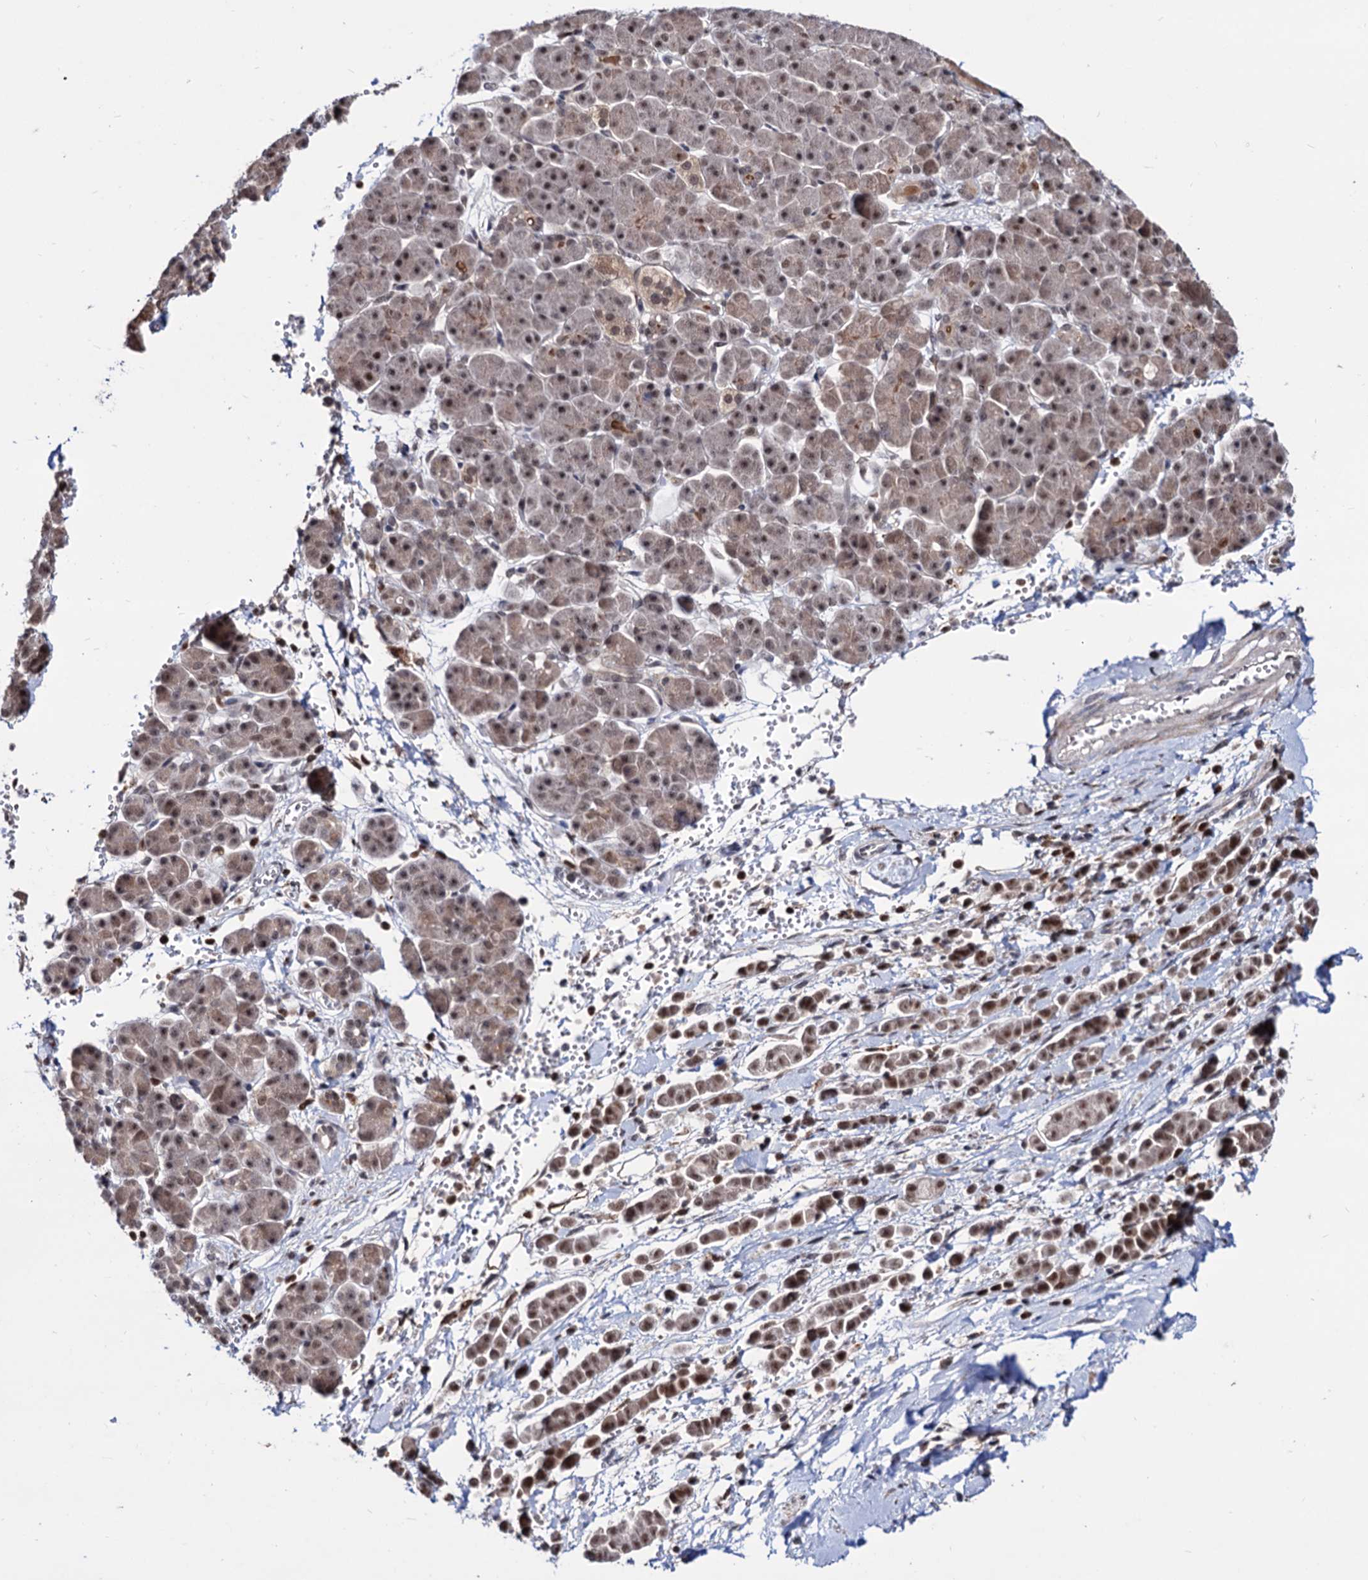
{"staining": {"intensity": "moderate", "quantity": ">75%", "location": "cytoplasmic/membranous,nuclear"}, "tissue": "pancreatic cancer", "cell_type": "Tumor cells", "image_type": "cancer", "snomed": [{"axis": "morphology", "description": "Normal tissue, NOS"}, {"axis": "morphology", "description": "Adenocarcinoma, NOS"}, {"axis": "topography", "description": "Pancreas"}], "caption": "A high-resolution histopathology image shows IHC staining of pancreatic cancer, which exhibits moderate cytoplasmic/membranous and nuclear staining in about >75% of tumor cells. The staining was performed using DAB (3,3'-diaminobenzidine) to visualize the protein expression in brown, while the nuclei were stained in blue with hematoxylin (Magnification: 20x).", "gene": "RNASEH2B", "patient": {"sex": "female", "age": 64}}